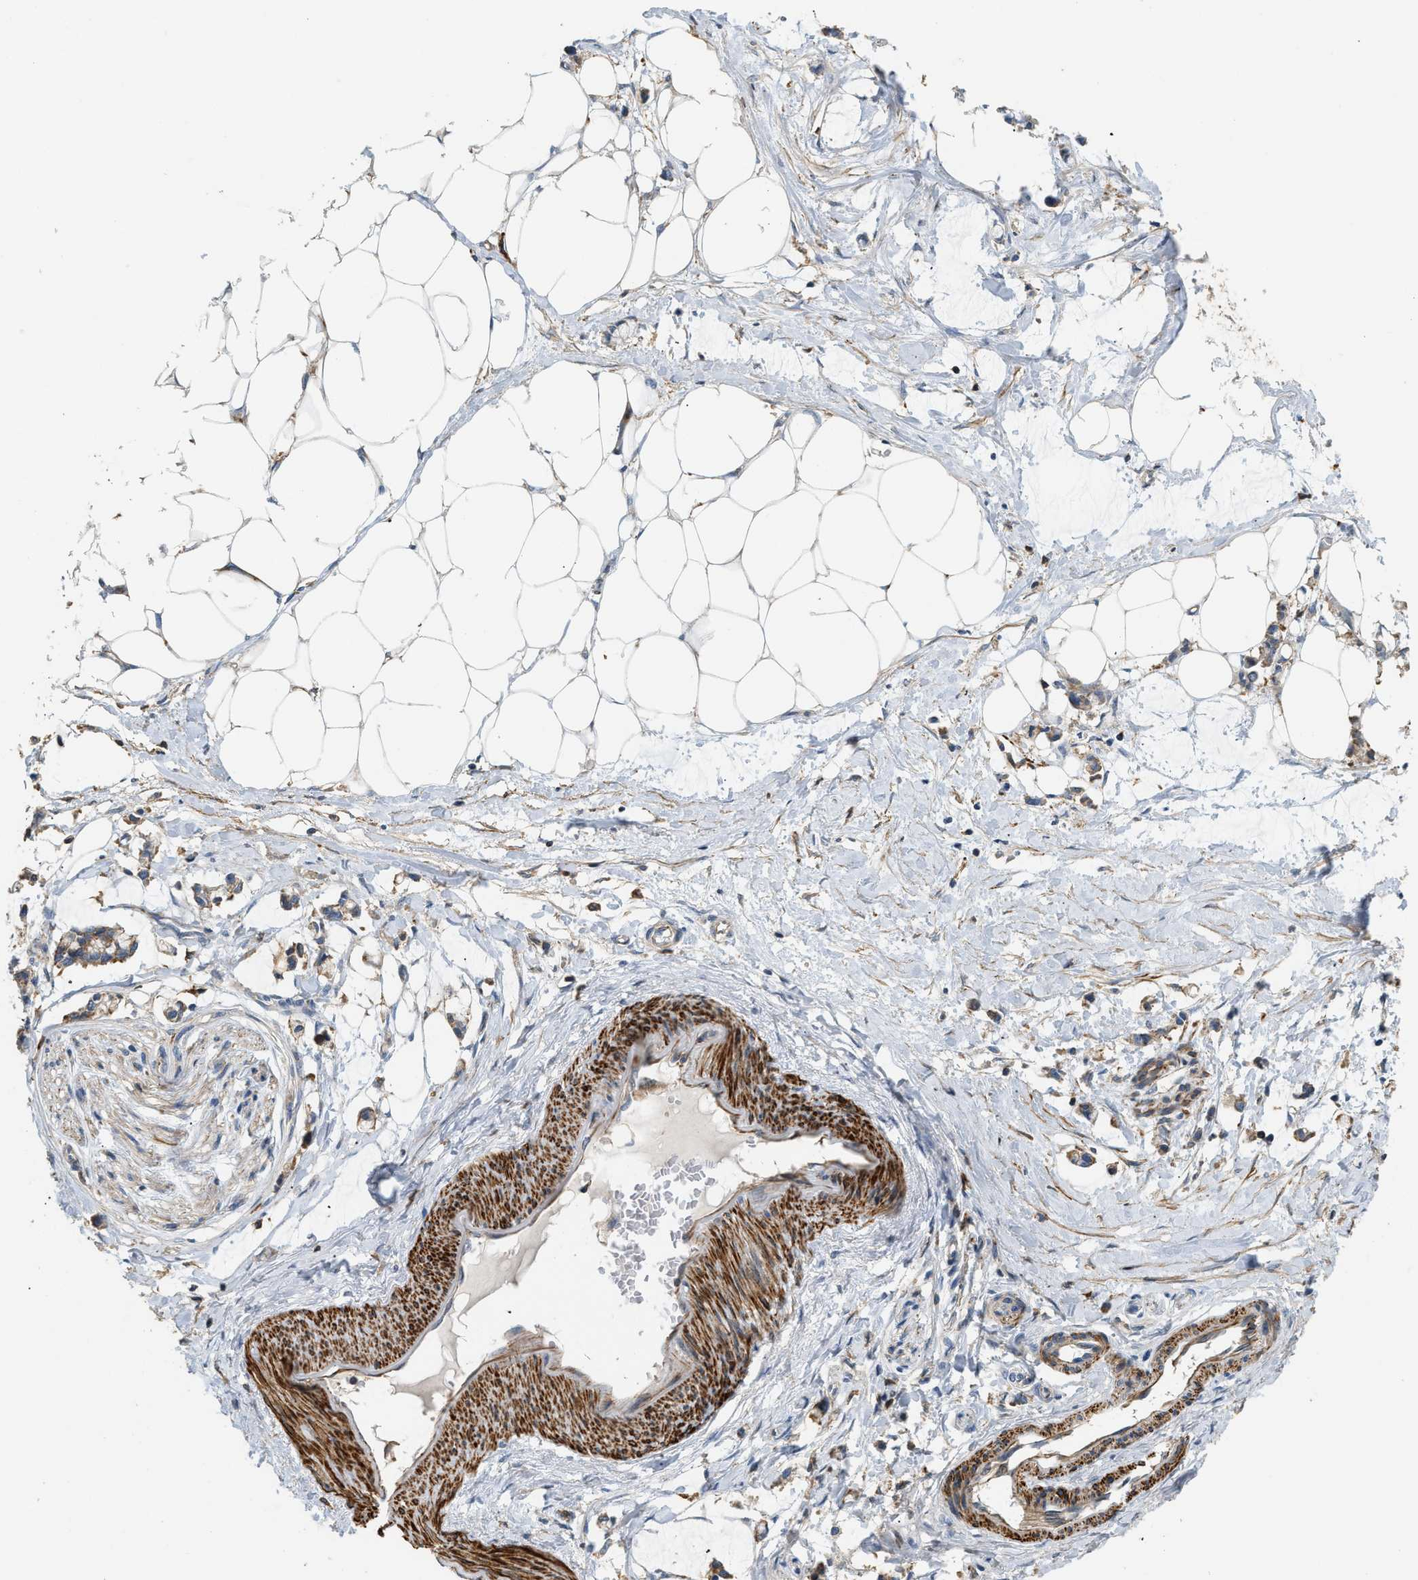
{"staining": {"intensity": "moderate", "quantity": "25%-75%", "location": "cytoplasmic/membranous"}, "tissue": "adipose tissue", "cell_type": "Adipocytes", "image_type": "normal", "snomed": [{"axis": "morphology", "description": "Normal tissue, NOS"}, {"axis": "morphology", "description": "Adenocarcinoma, NOS"}, {"axis": "topography", "description": "Colon"}, {"axis": "topography", "description": "Peripheral nerve tissue"}], "caption": "Immunohistochemical staining of unremarkable human adipose tissue exhibits medium levels of moderate cytoplasmic/membranous expression in approximately 25%-75% of adipocytes. Nuclei are stained in blue.", "gene": "BTN3A2", "patient": {"sex": "male", "age": 14}}